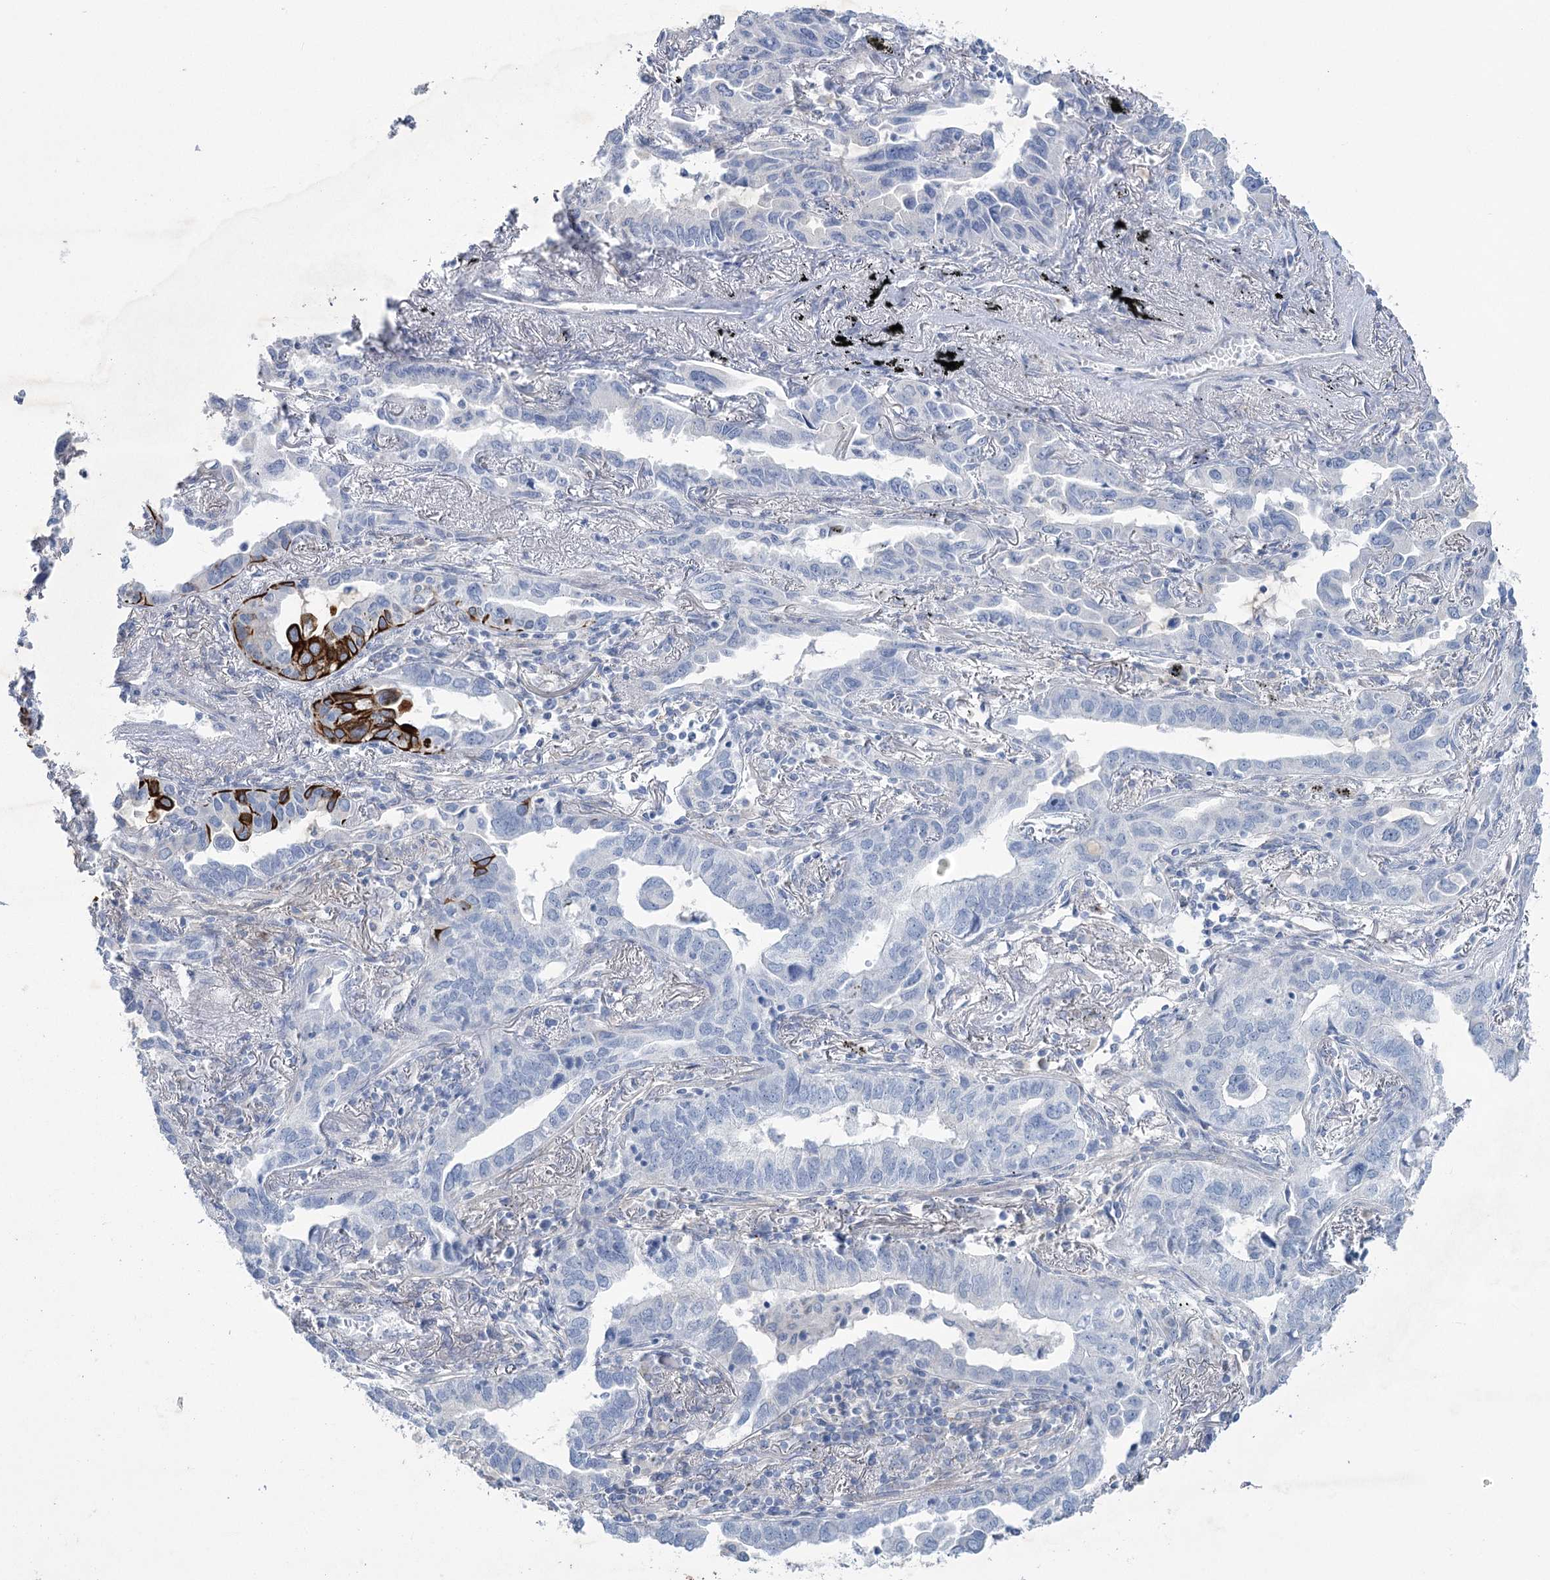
{"staining": {"intensity": "negative", "quantity": "none", "location": "none"}, "tissue": "lung cancer", "cell_type": "Tumor cells", "image_type": "cancer", "snomed": [{"axis": "morphology", "description": "Adenocarcinoma, NOS"}, {"axis": "topography", "description": "Lung"}], "caption": "DAB immunohistochemical staining of human adenocarcinoma (lung) shows no significant staining in tumor cells.", "gene": "CCDC88A", "patient": {"sex": "male", "age": 67}}